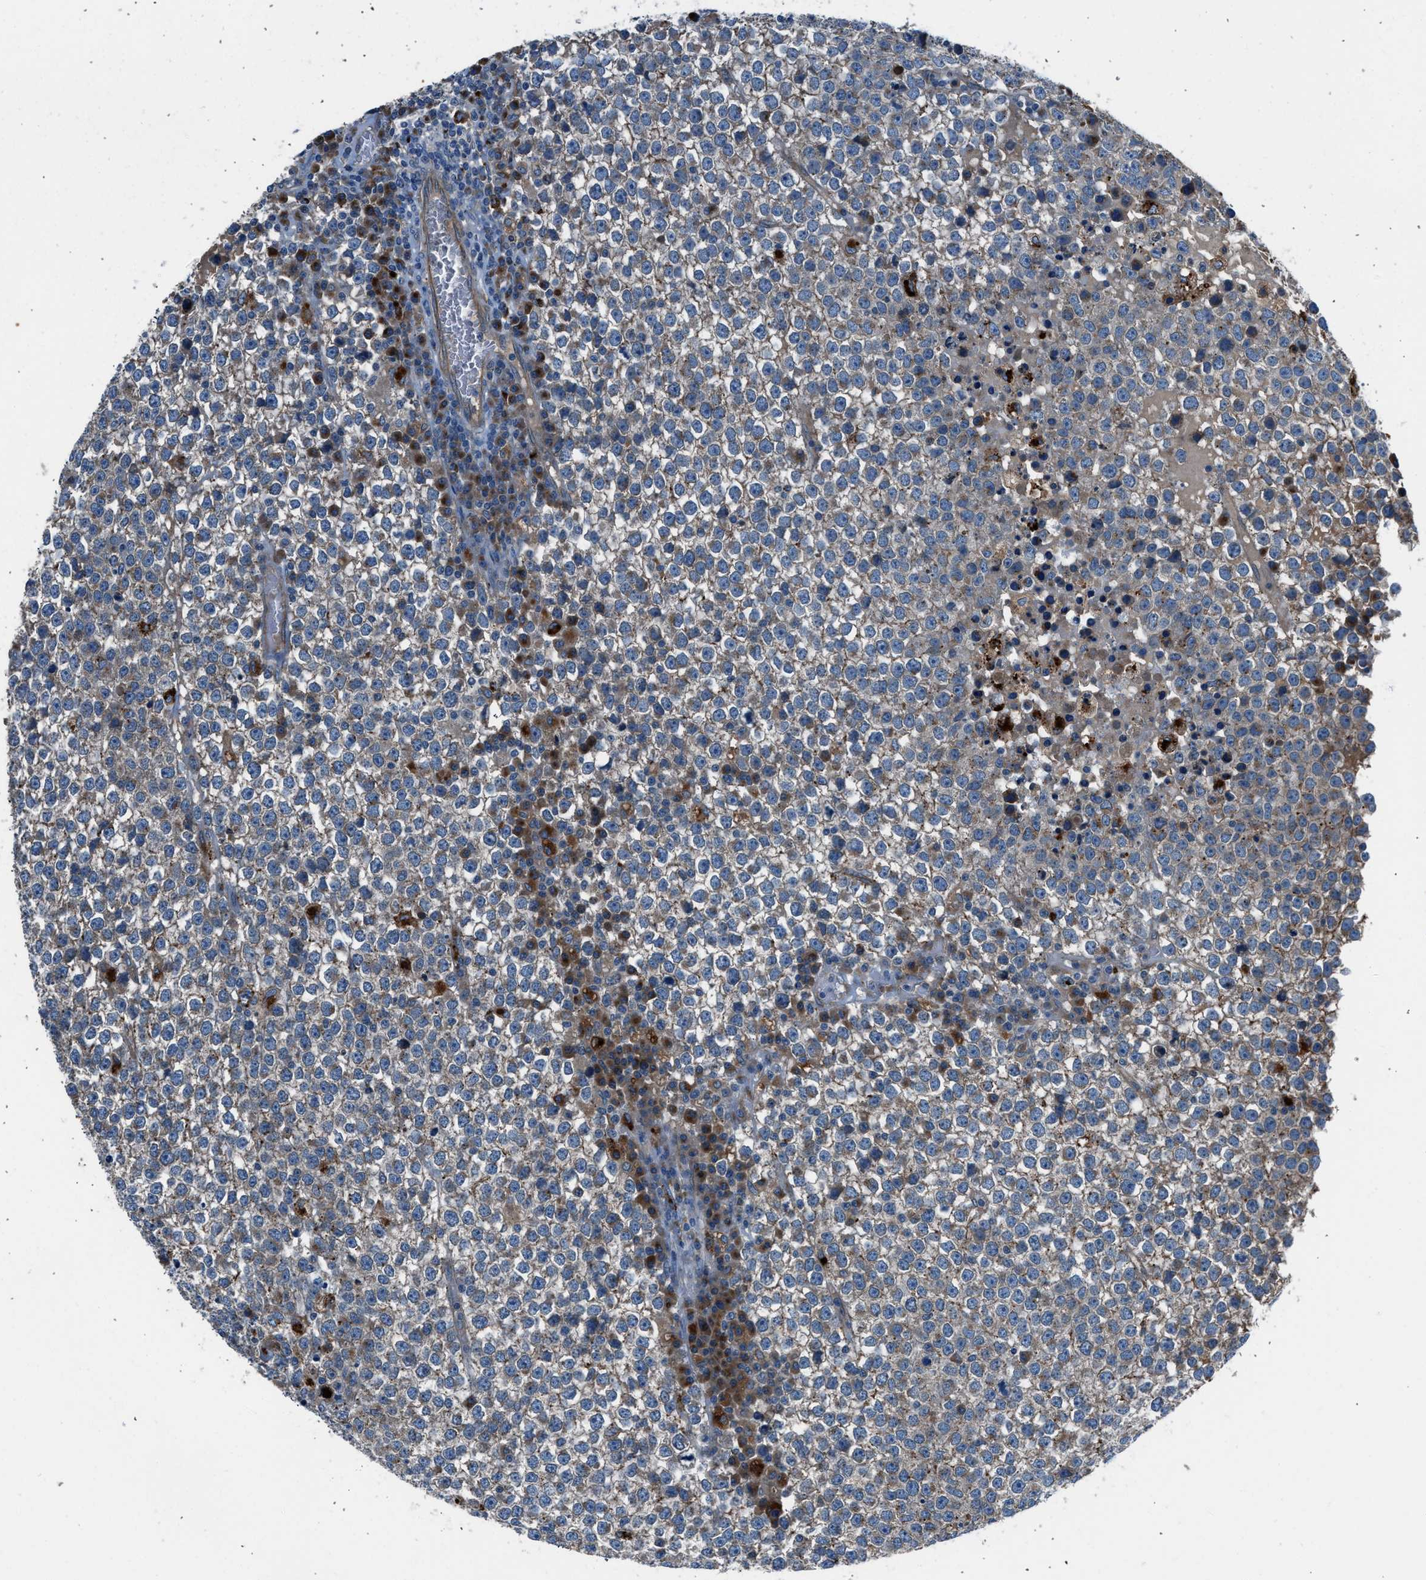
{"staining": {"intensity": "weak", "quantity": "25%-75%", "location": "cytoplasmic/membranous"}, "tissue": "testis cancer", "cell_type": "Tumor cells", "image_type": "cancer", "snomed": [{"axis": "morphology", "description": "Seminoma, NOS"}, {"axis": "topography", "description": "Testis"}], "caption": "Immunohistochemical staining of human testis cancer shows weak cytoplasmic/membranous protein positivity in approximately 25%-75% of tumor cells.", "gene": "LMBR1", "patient": {"sex": "male", "age": 65}}